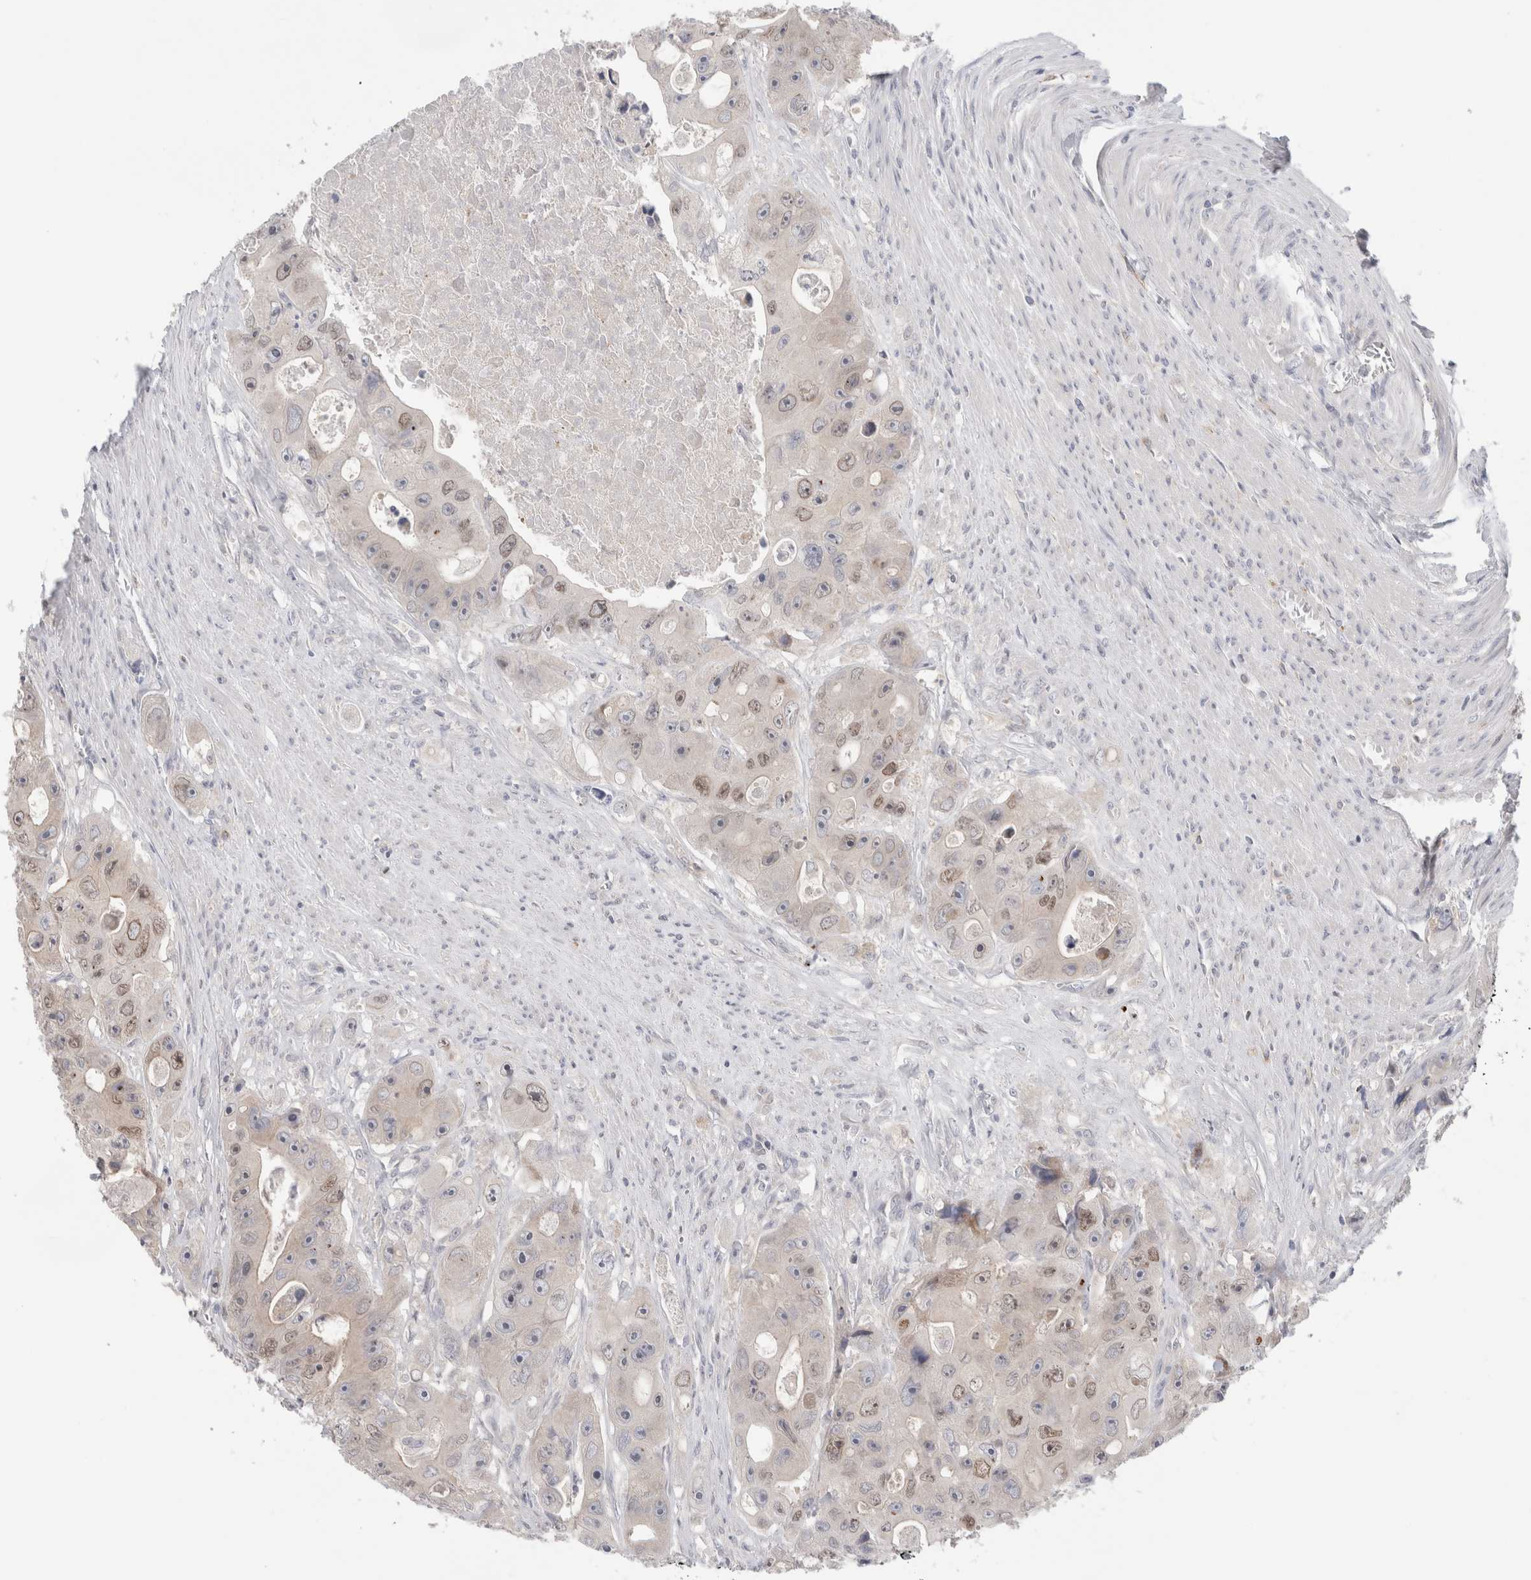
{"staining": {"intensity": "weak", "quantity": "<25%", "location": "nuclear"}, "tissue": "colorectal cancer", "cell_type": "Tumor cells", "image_type": "cancer", "snomed": [{"axis": "morphology", "description": "Adenocarcinoma, NOS"}, {"axis": "topography", "description": "Colon"}], "caption": "Colorectal cancer stained for a protein using immunohistochemistry shows no expression tumor cells.", "gene": "SYTL5", "patient": {"sex": "female", "age": 46}}